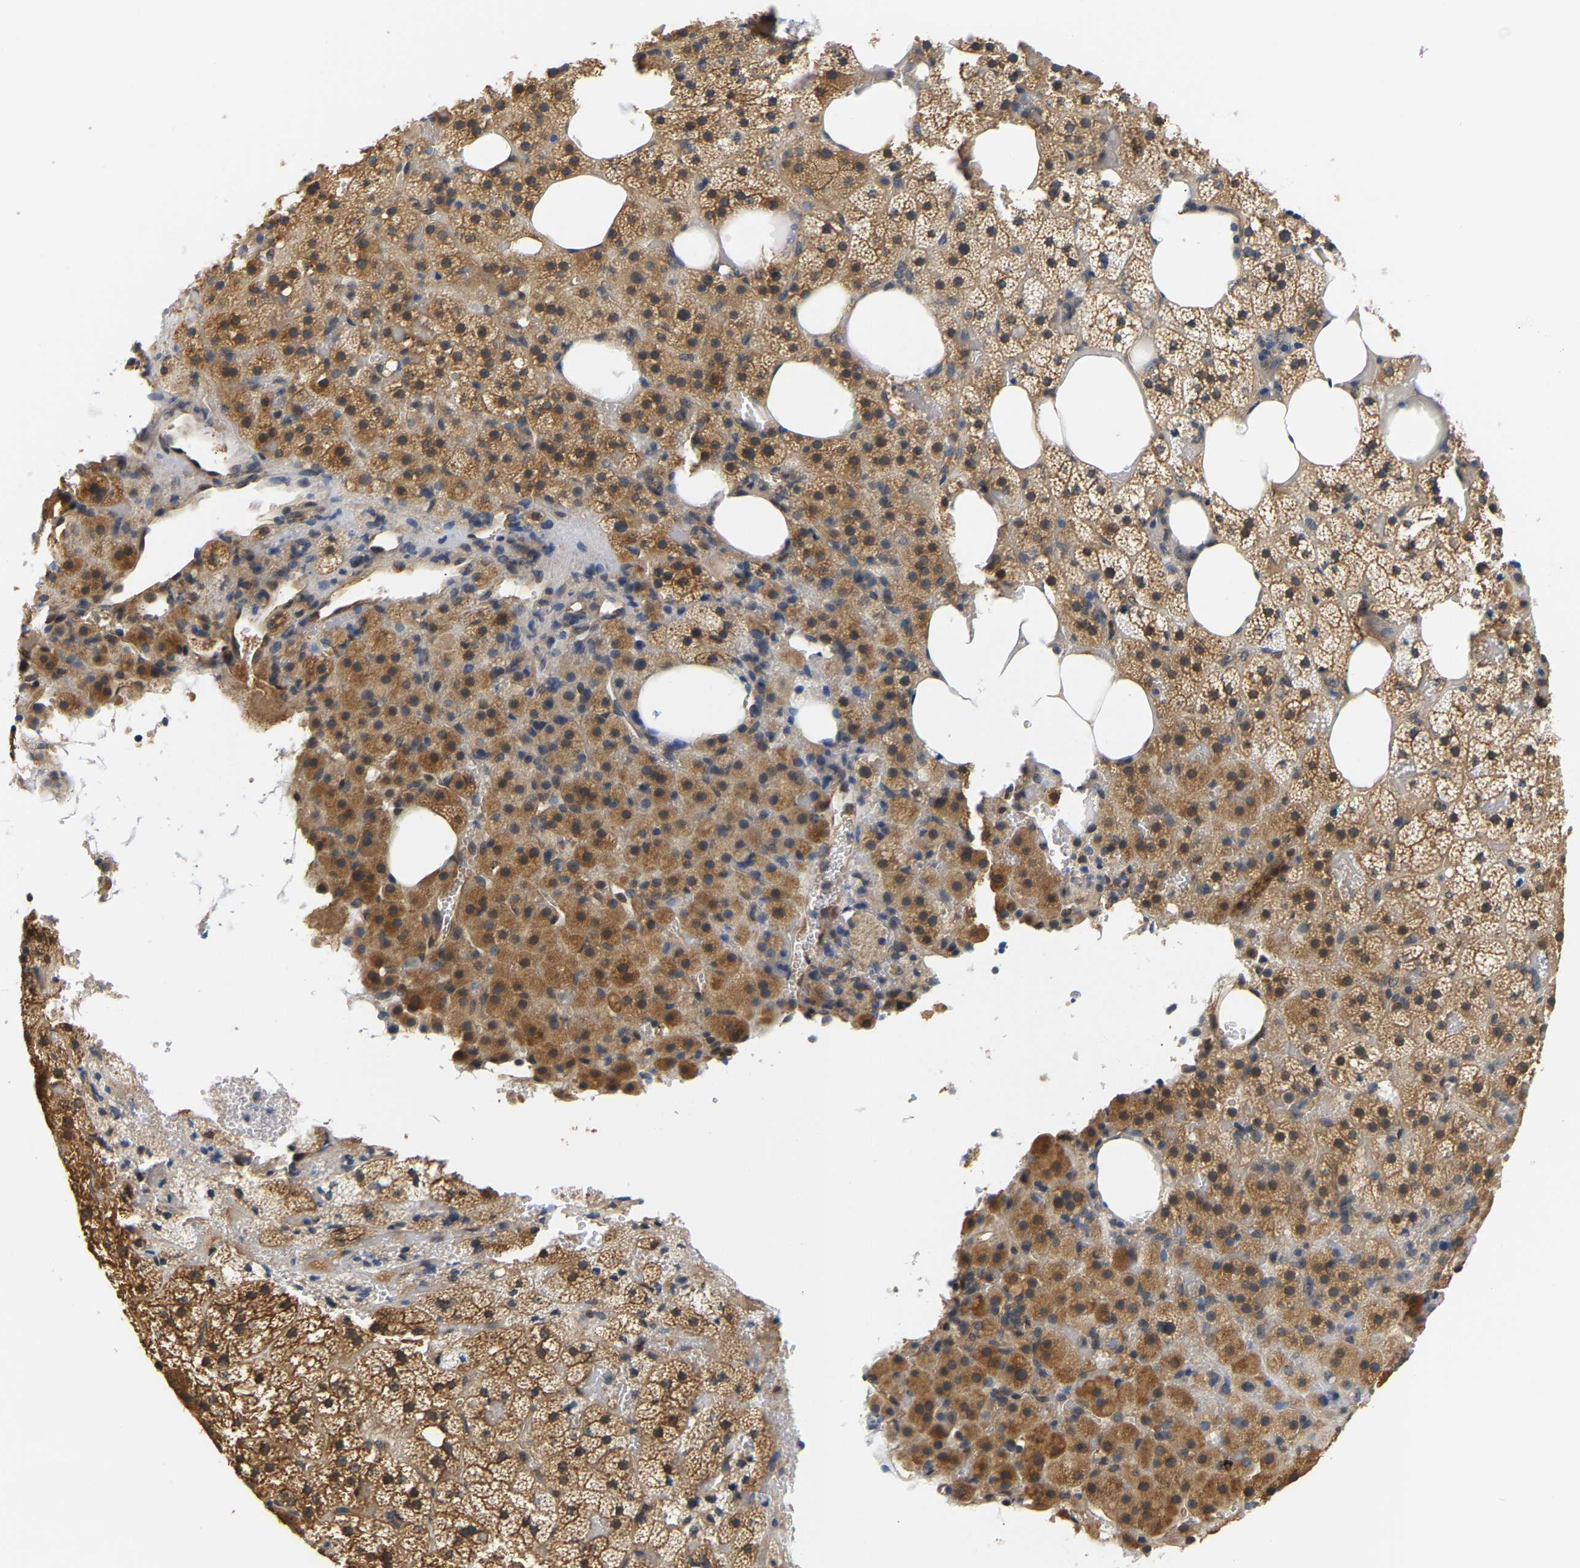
{"staining": {"intensity": "moderate", "quantity": ">75%", "location": "cytoplasmic/membranous"}, "tissue": "adrenal gland", "cell_type": "Glandular cells", "image_type": "normal", "snomed": [{"axis": "morphology", "description": "Normal tissue, NOS"}, {"axis": "topography", "description": "Adrenal gland"}], "caption": "The micrograph shows a brown stain indicating the presence of a protein in the cytoplasmic/membranous of glandular cells in adrenal gland. Using DAB (3,3'-diaminobenzidine) (brown) and hematoxylin (blue) stains, captured at high magnification using brightfield microscopy.", "gene": "ARHGEF12", "patient": {"sex": "female", "age": 59}}